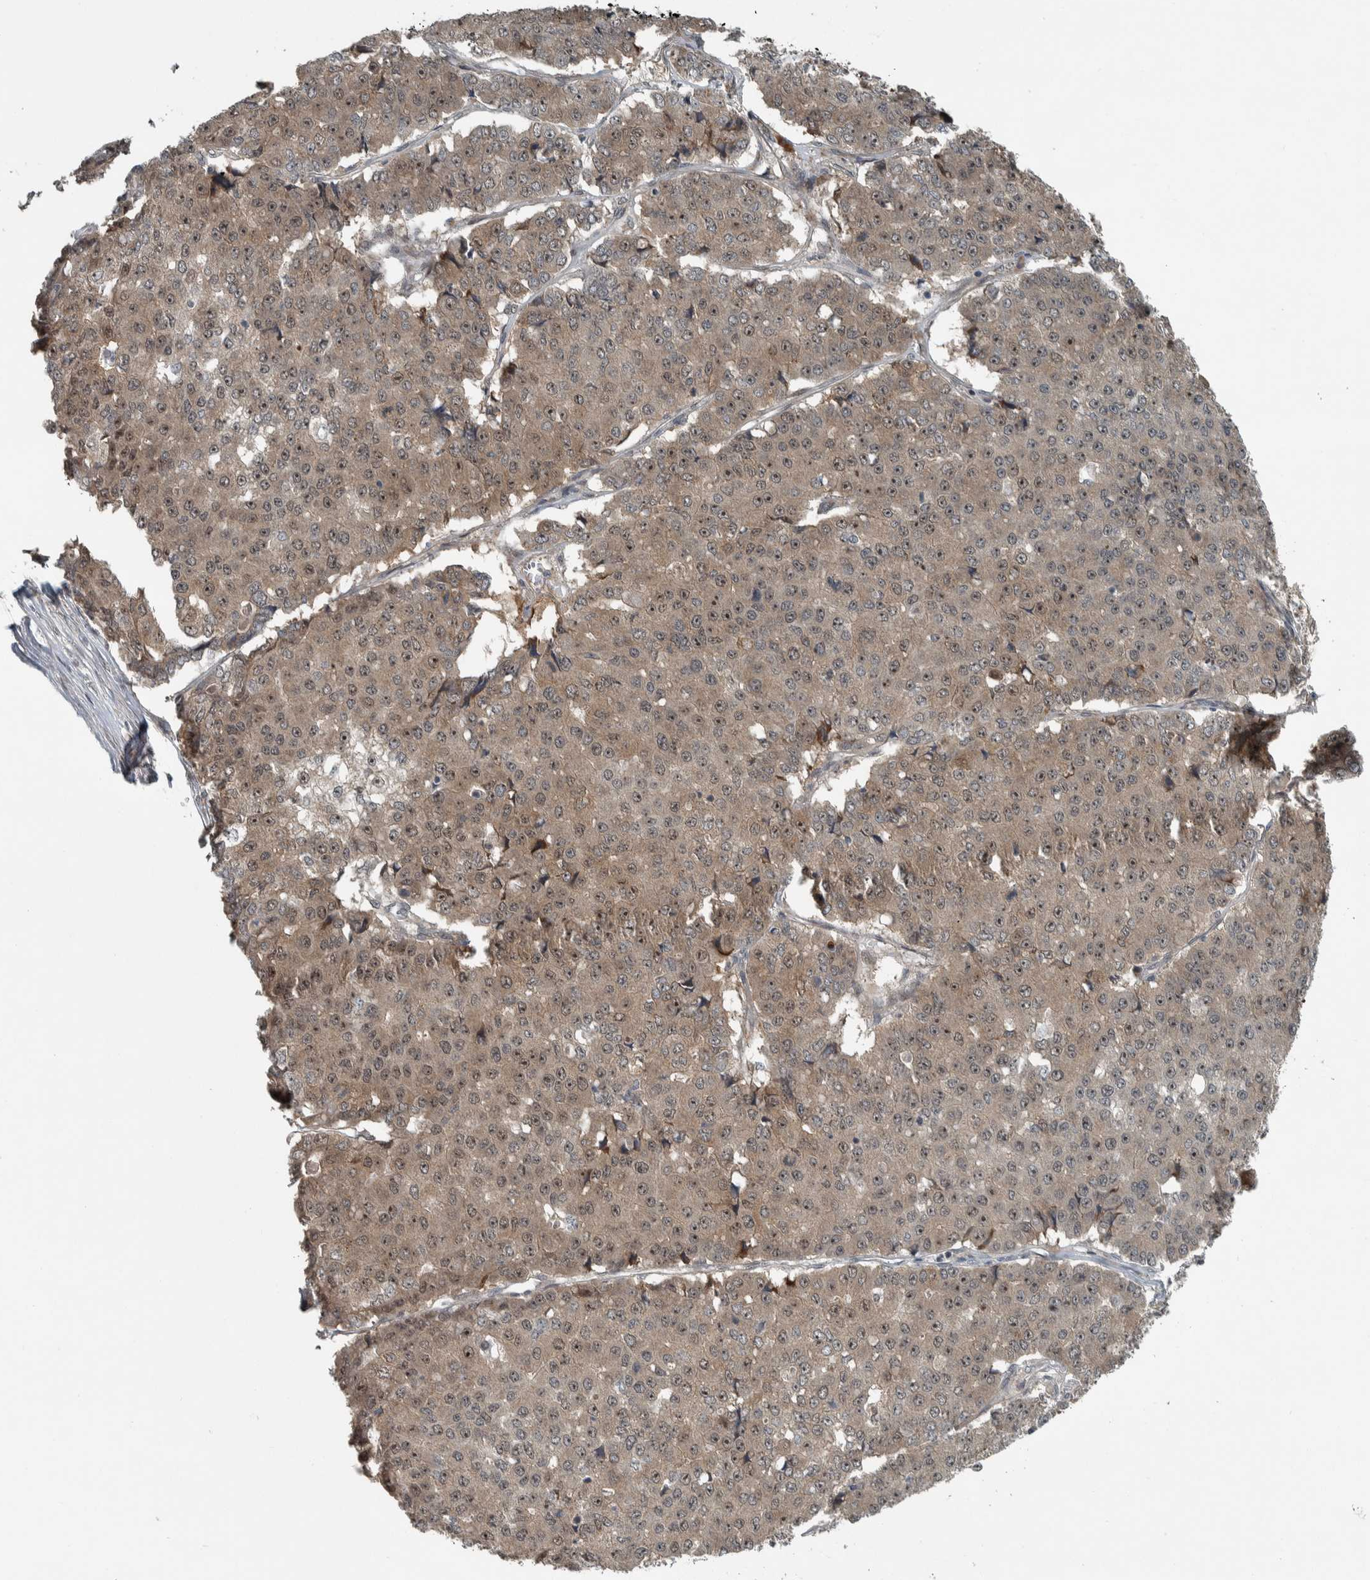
{"staining": {"intensity": "moderate", "quantity": ">75%", "location": "cytoplasmic/membranous,nuclear"}, "tissue": "pancreatic cancer", "cell_type": "Tumor cells", "image_type": "cancer", "snomed": [{"axis": "morphology", "description": "Adenocarcinoma, NOS"}, {"axis": "topography", "description": "Pancreas"}], "caption": "Immunohistochemical staining of human adenocarcinoma (pancreatic) shows medium levels of moderate cytoplasmic/membranous and nuclear expression in approximately >75% of tumor cells. The protein of interest is stained brown, and the nuclei are stained in blue (DAB (3,3'-diaminobenzidine) IHC with brightfield microscopy, high magnification).", "gene": "XPO5", "patient": {"sex": "male", "age": 50}}